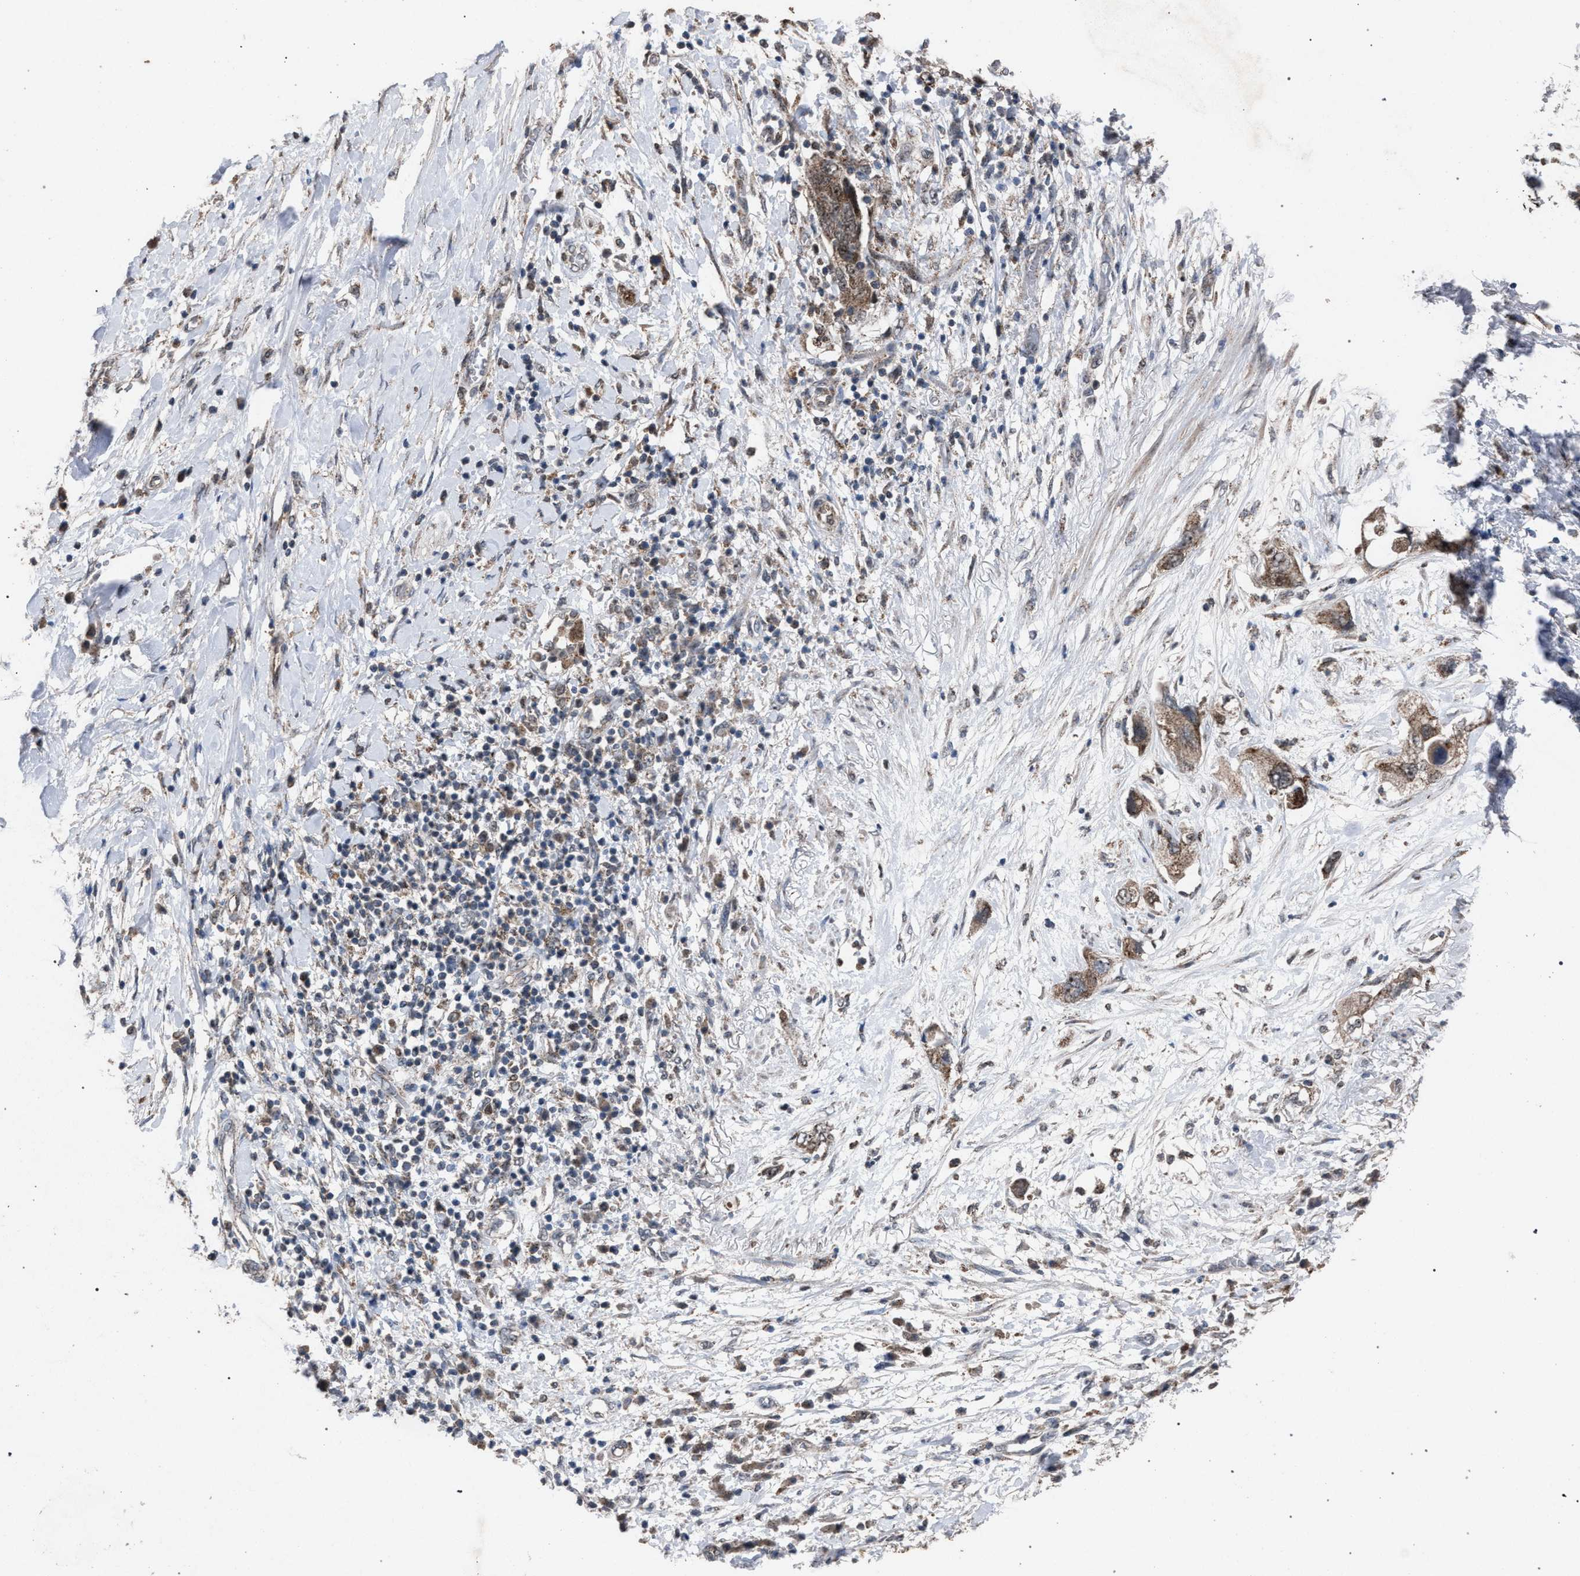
{"staining": {"intensity": "moderate", "quantity": ">75%", "location": "cytoplasmic/membranous"}, "tissue": "pancreatic cancer", "cell_type": "Tumor cells", "image_type": "cancer", "snomed": [{"axis": "morphology", "description": "Adenocarcinoma, NOS"}, {"axis": "topography", "description": "Pancreas"}], "caption": "DAB (3,3'-diaminobenzidine) immunohistochemical staining of adenocarcinoma (pancreatic) displays moderate cytoplasmic/membranous protein staining in about >75% of tumor cells.", "gene": "HSD17B4", "patient": {"sex": "female", "age": 73}}